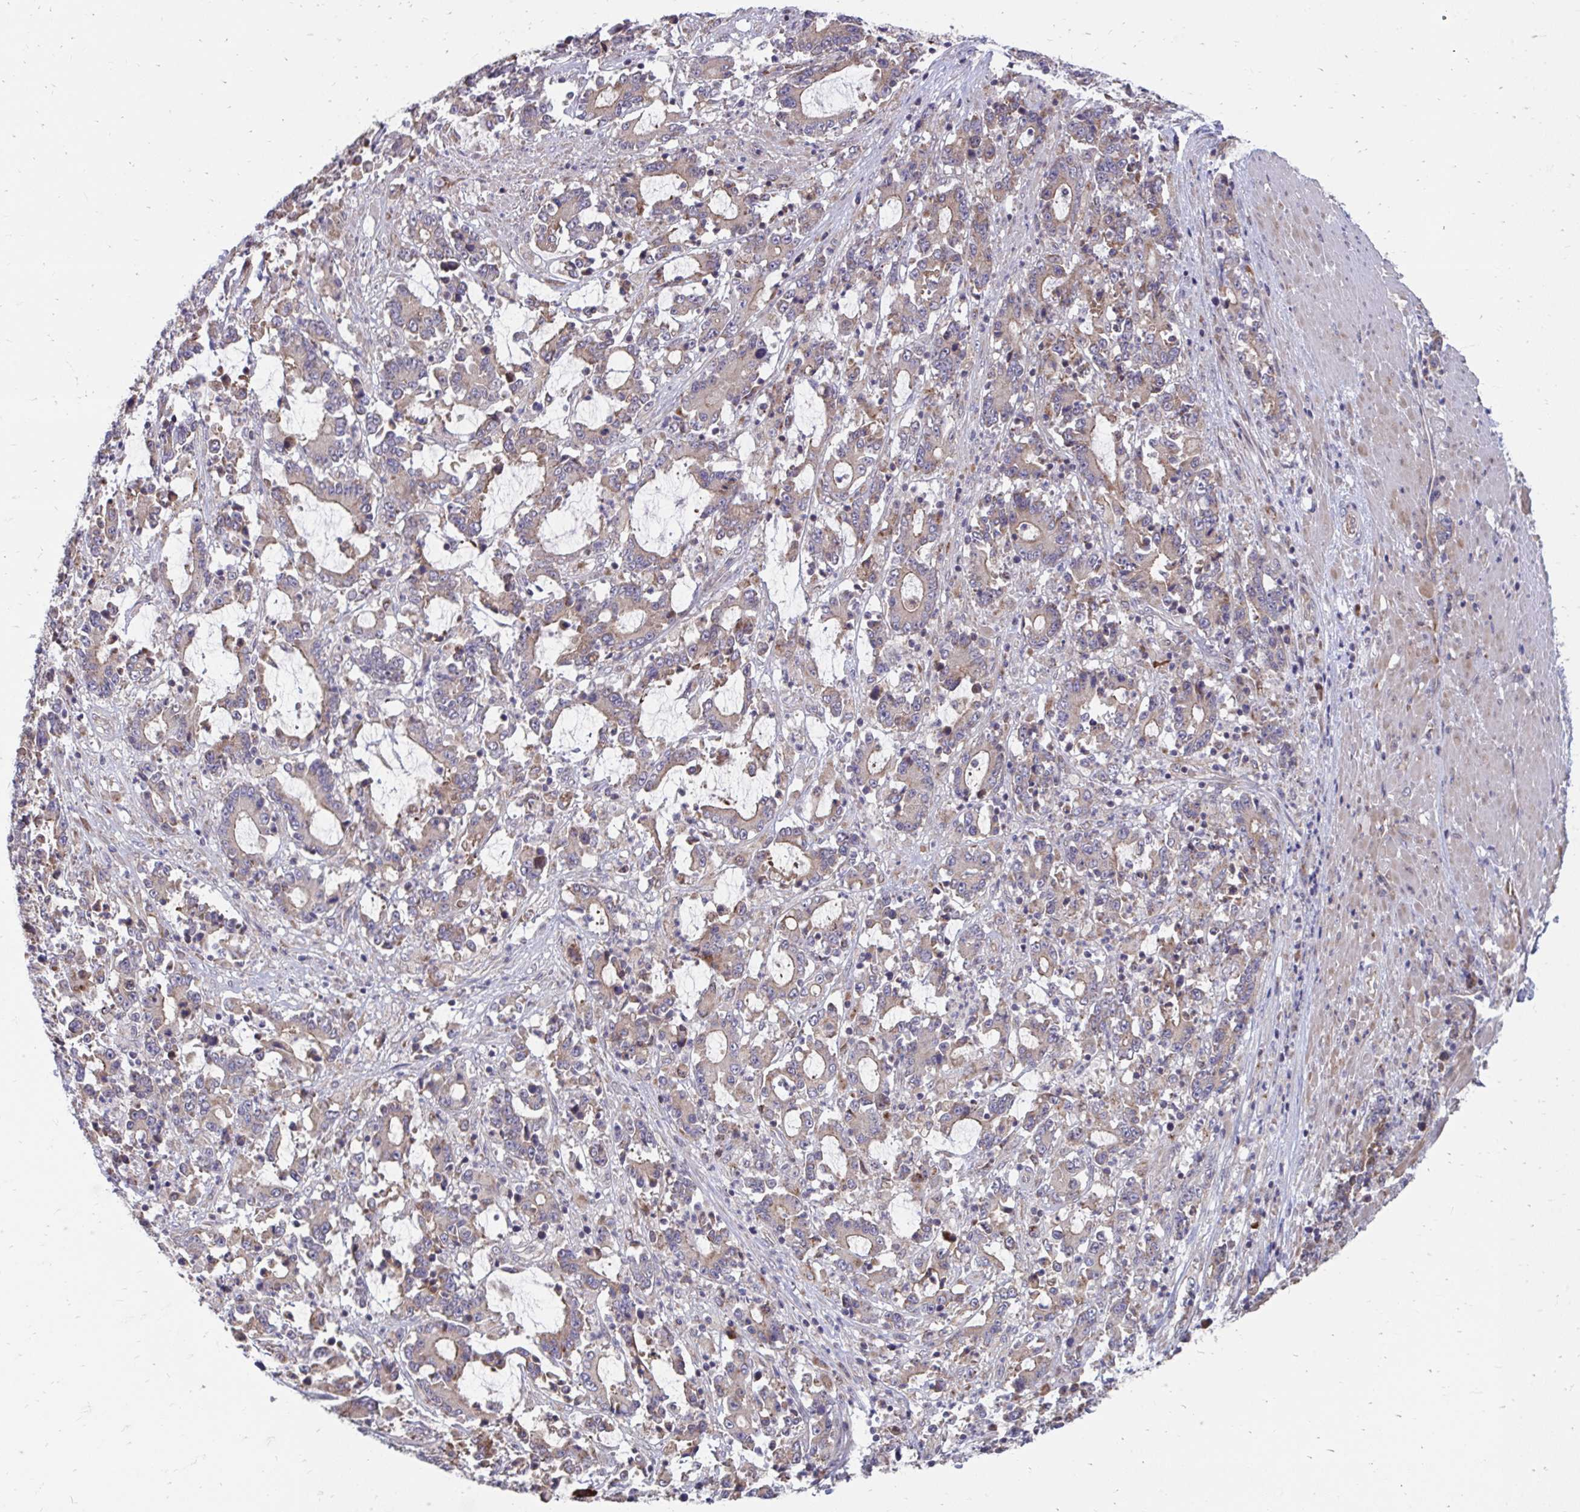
{"staining": {"intensity": "weak", "quantity": "25%-75%", "location": "cytoplasmic/membranous"}, "tissue": "stomach cancer", "cell_type": "Tumor cells", "image_type": "cancer", "snomed": [{"axis": "morphology", "description": "Adenocarcinoma, NOS"}, {"axis": "topography", "description": "Stomach, upper"}], "caption": "Immunohistochemical staining of adenocarcinoma (stomach) demonstrates low levels of weak cytoplasmic/membranous expression in about 25%-75% of tumor cells. (Stains: DAB in brown, nuclei in blue, Microscopy: brightfield microscopy at high magnification).", "gene": "ITPR2", "patient": {"sex": "male", "age": 68}}